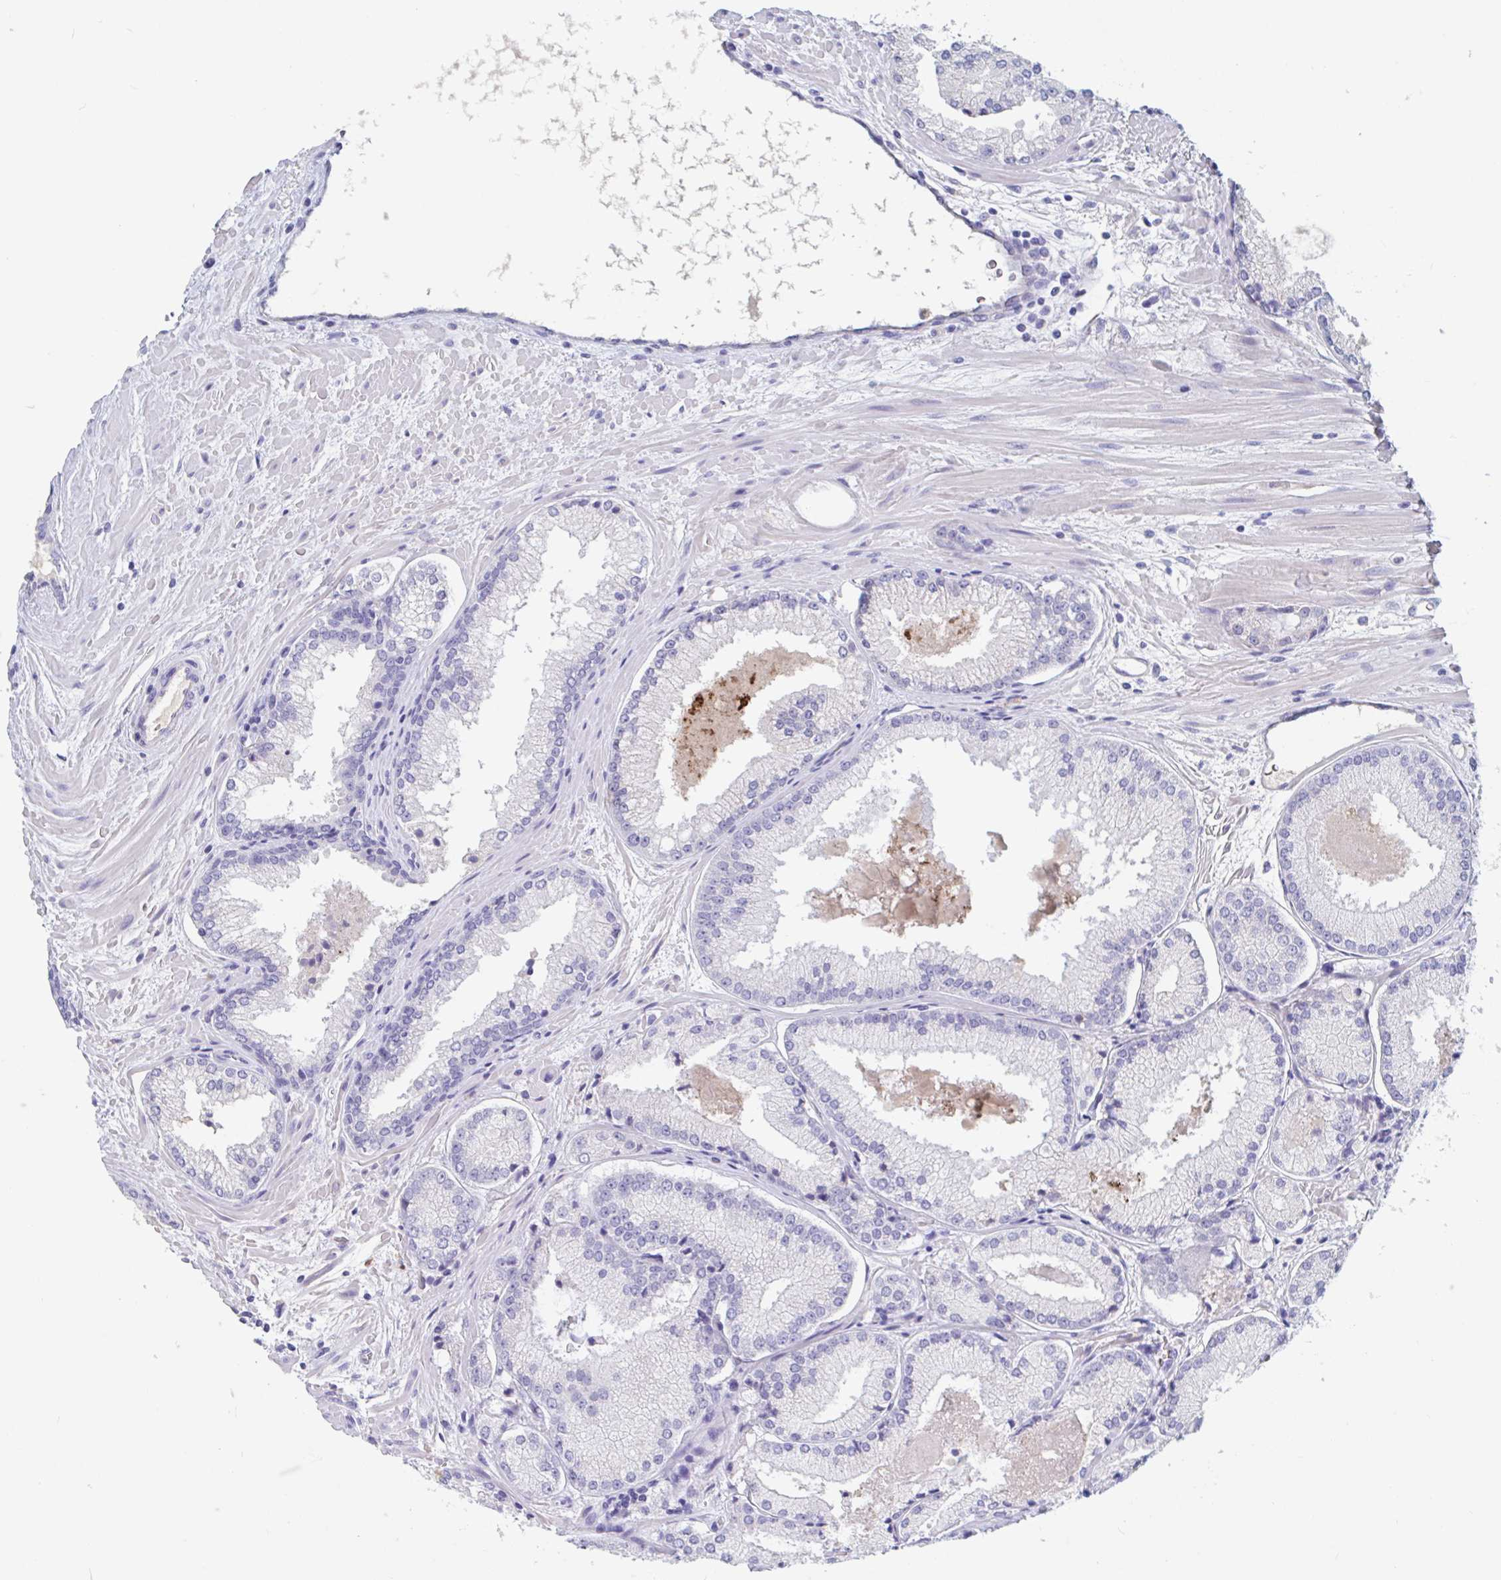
{"staining": {"intensity": "negative", "quantity": "none", "location": "none"}, "tissue": "prostate cancer", "cell_type": "Tumor cells", "image_type": "cancer", "snomed": [{"axis": "morphology", "description": "Adenocarcinoma, High grade"}, {"axis": "topography", "description": "Prostate"}], "caption": "An IHC photomicrograph of prostate cancer (high-grade adenocarcinoma) is shown. There is no staining in tumor cells of prostate cancer (high-grade adenocarcinoma).", "gene": "ZNHIT2", "patient": {"sex": "male", "age": 73}}